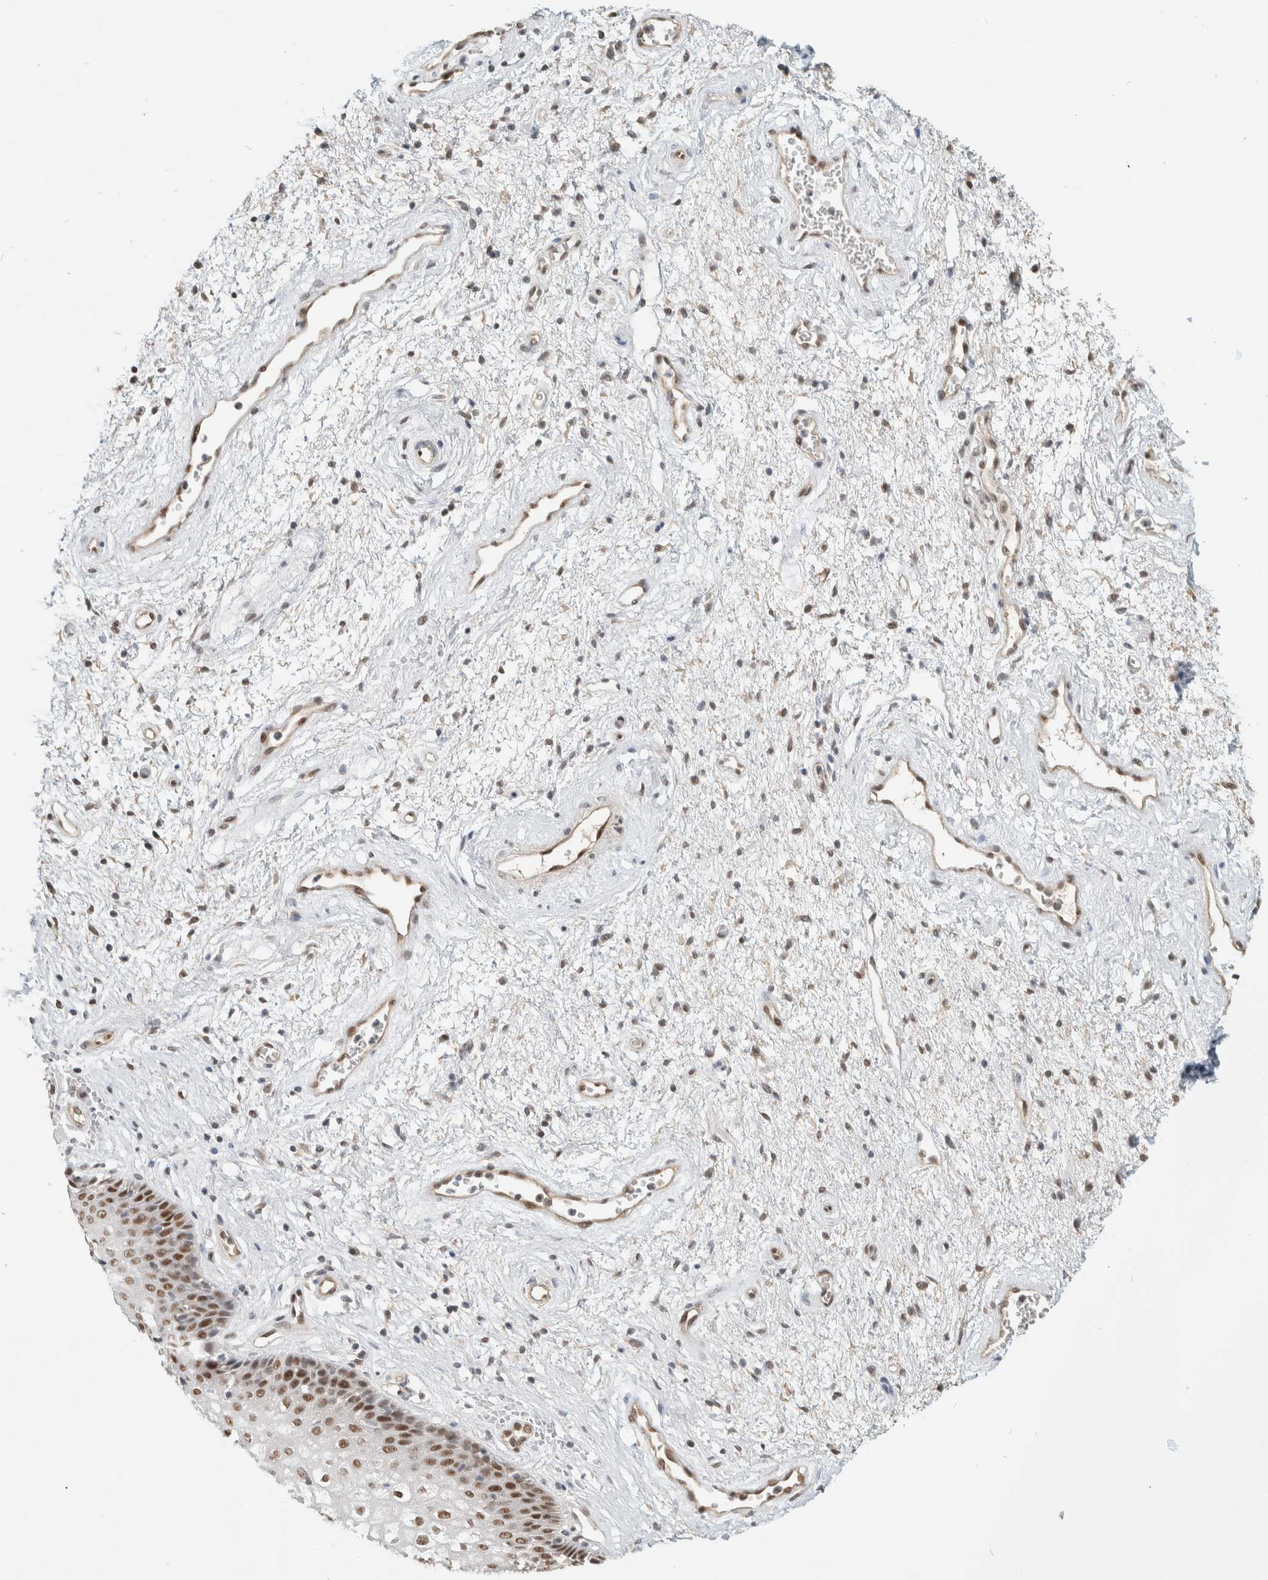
{"staining": {"intensity": "moderate", "quantity": ">75%", "location": "nuclear"}, "tissue": "vagina", "cell_type": "Squamous epithelial cells", "image_type": "normal", "snomed": [{"axis": "morphology", "description": "Normal tissue, NOS"}, {"axis": "topography", "description": "Vagina"}], "caption": "Protein staining of normal vagina demonstrates moderate nuclear staining in about >75% of squamous epithelial cells.", "gene": "PUS7", "patient": {"sex": "female", "age": 34}}